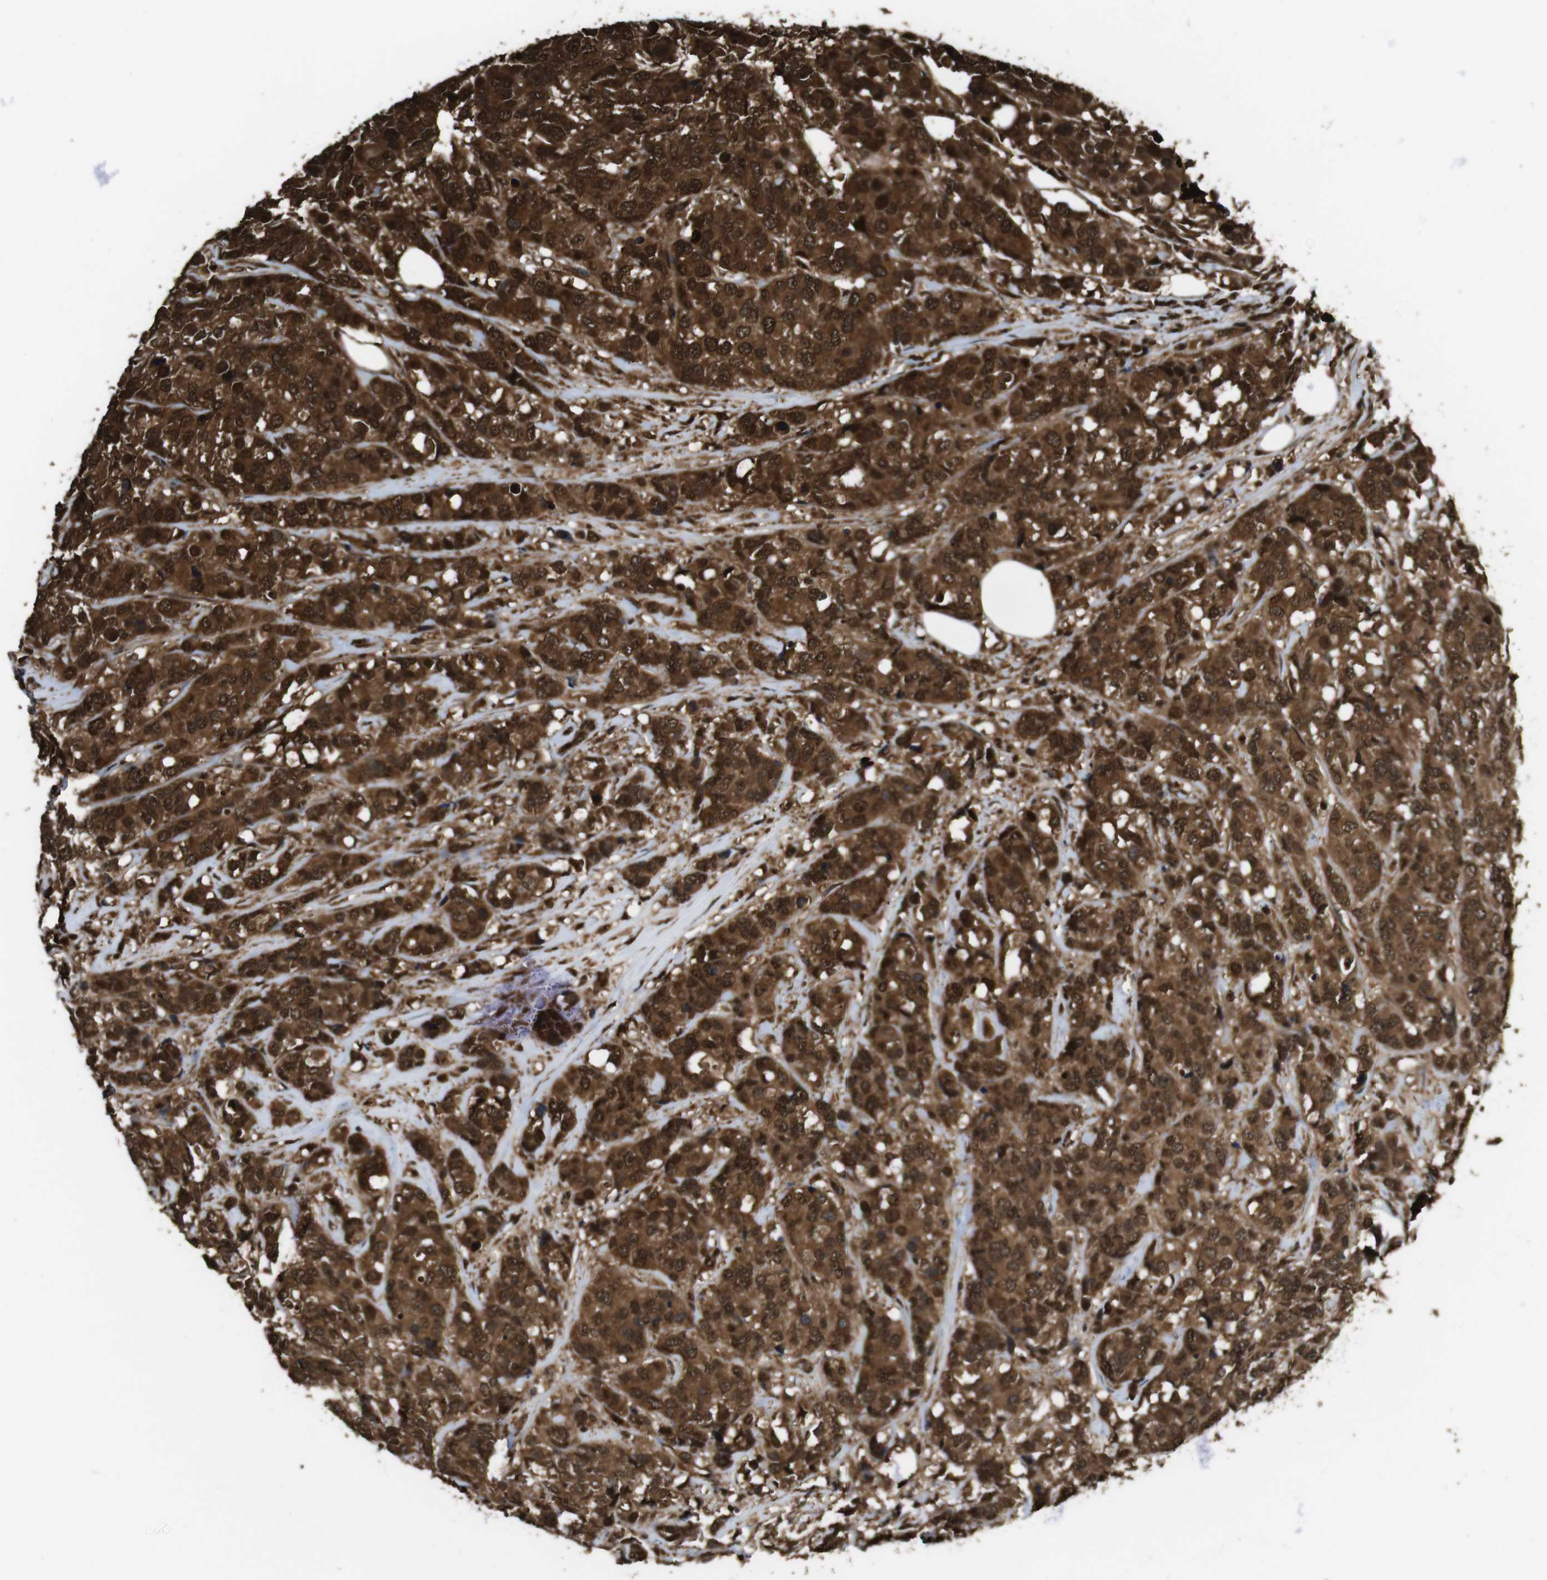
{"staining": {"intensity": "strong", "quantity": ">75%", "location": "cytoplasmic/membranous,nuclear"}, "tissue": "breast cancer", "cell_type": "Tumor cells", "image_type": "cancer", "snomed": [{"axis": "morphology", "description": "Lobular carcinoma"}, {"axis": "topography", "description": "Breast"}], "caption": "Immunohistochemistry micrograph of neoplastic tissue: breast cancer stained using immunohistochemistry (IHC) demonstrates high levels of strong protein expression localized specifically in the cytoplasmic/membranous and nuclear of tumor cells, appearing as a cytoplasmic/membranous and nuclear brown color.", "gene": "VCP", "patient": {"sex": "female", "age": 59}}